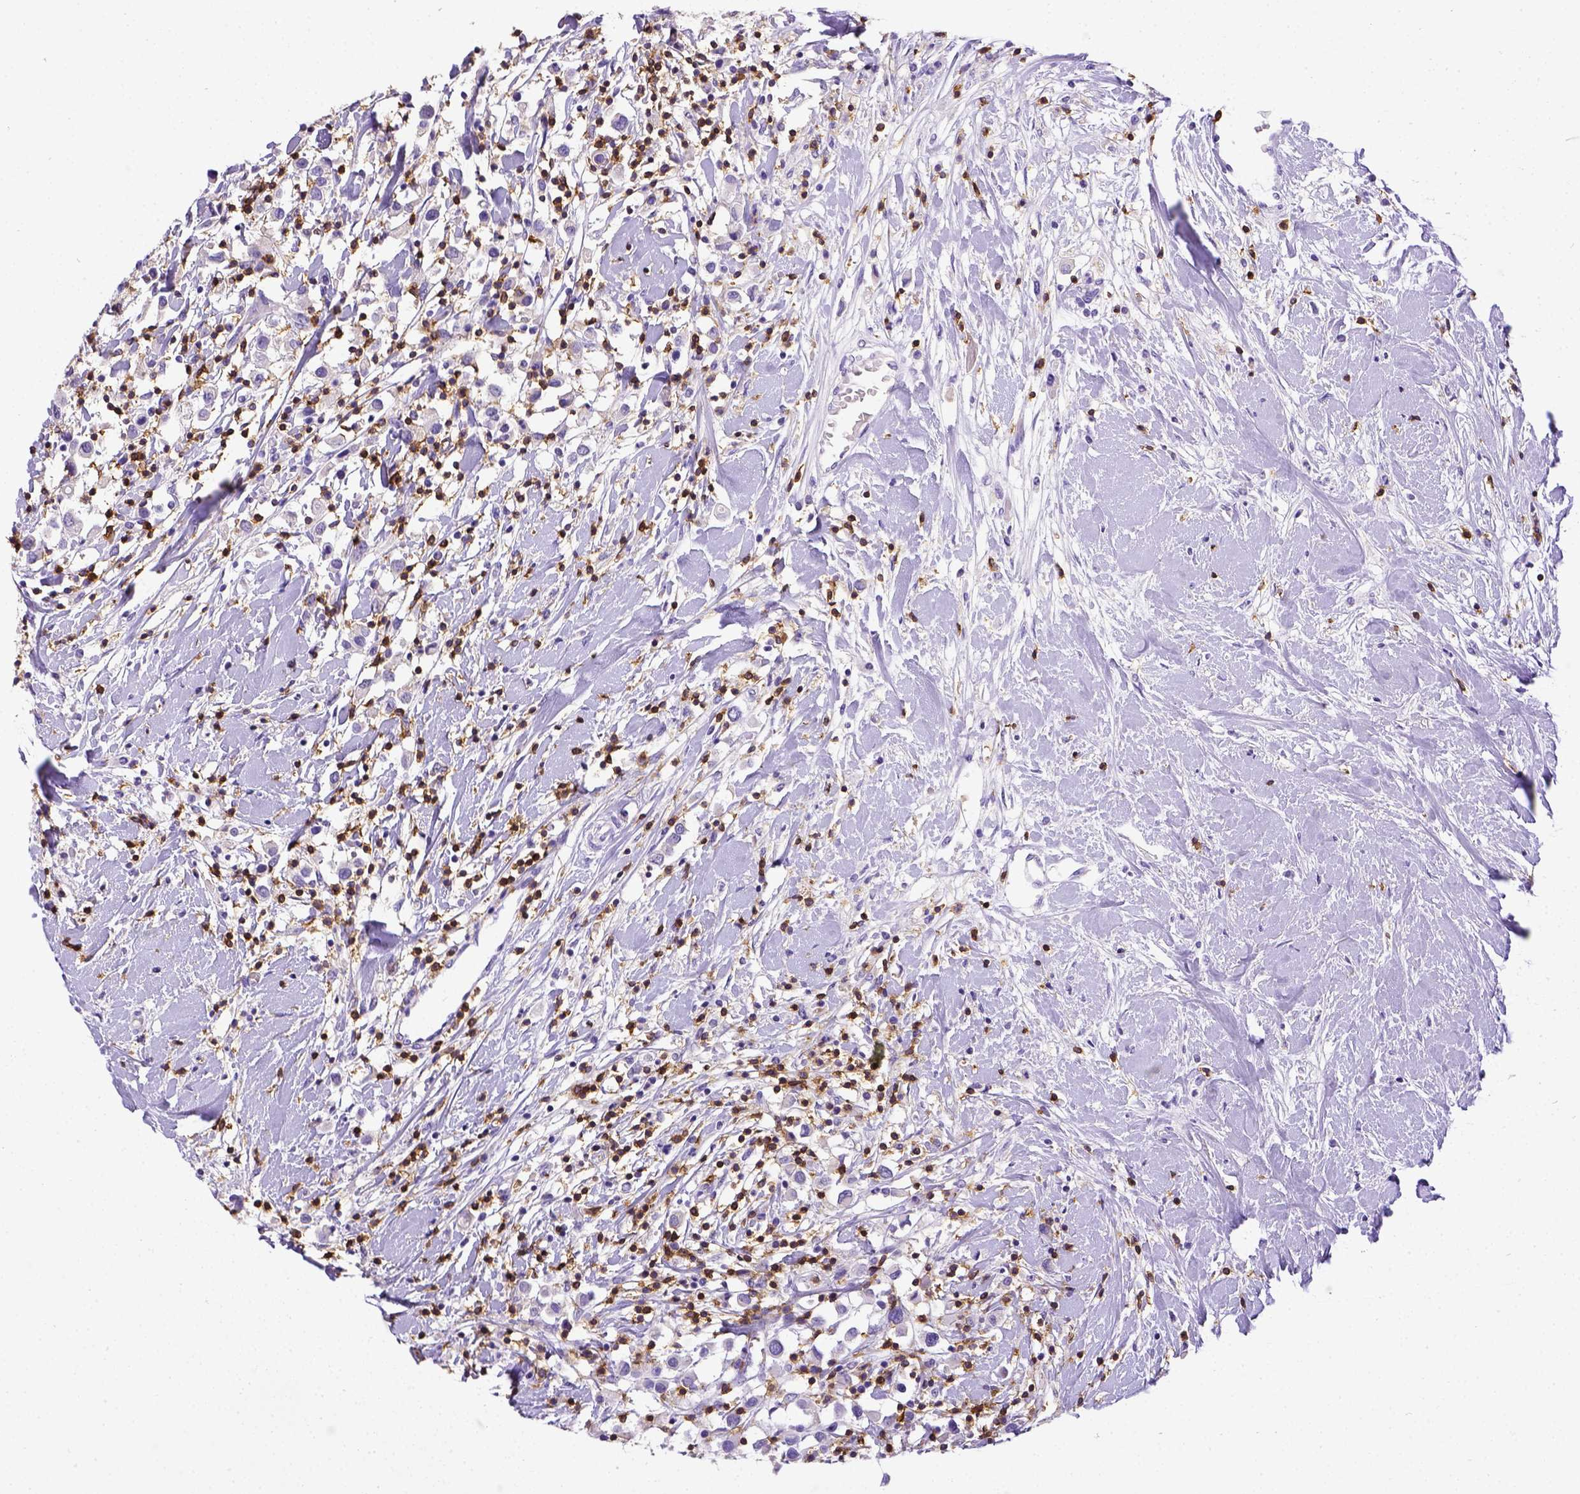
{"staining": {"intensity": "negative", "quantity": "none", "location": "none"}, "tissue": "breast cancer", "cell_type": "Tumor cells", "image_type": "cancer", "snomed": [{"axis": "morphology", "description": "Duct carcinoma"}, {"axis": "topography", "description": "Breast"}], "caption": "Protein analysis of breast cancer (invasive ductal carcinoma) reveals no significant staining in tumor cells.", "gene": "CD3E", "patient": {"sex": "female", "age": 61}}